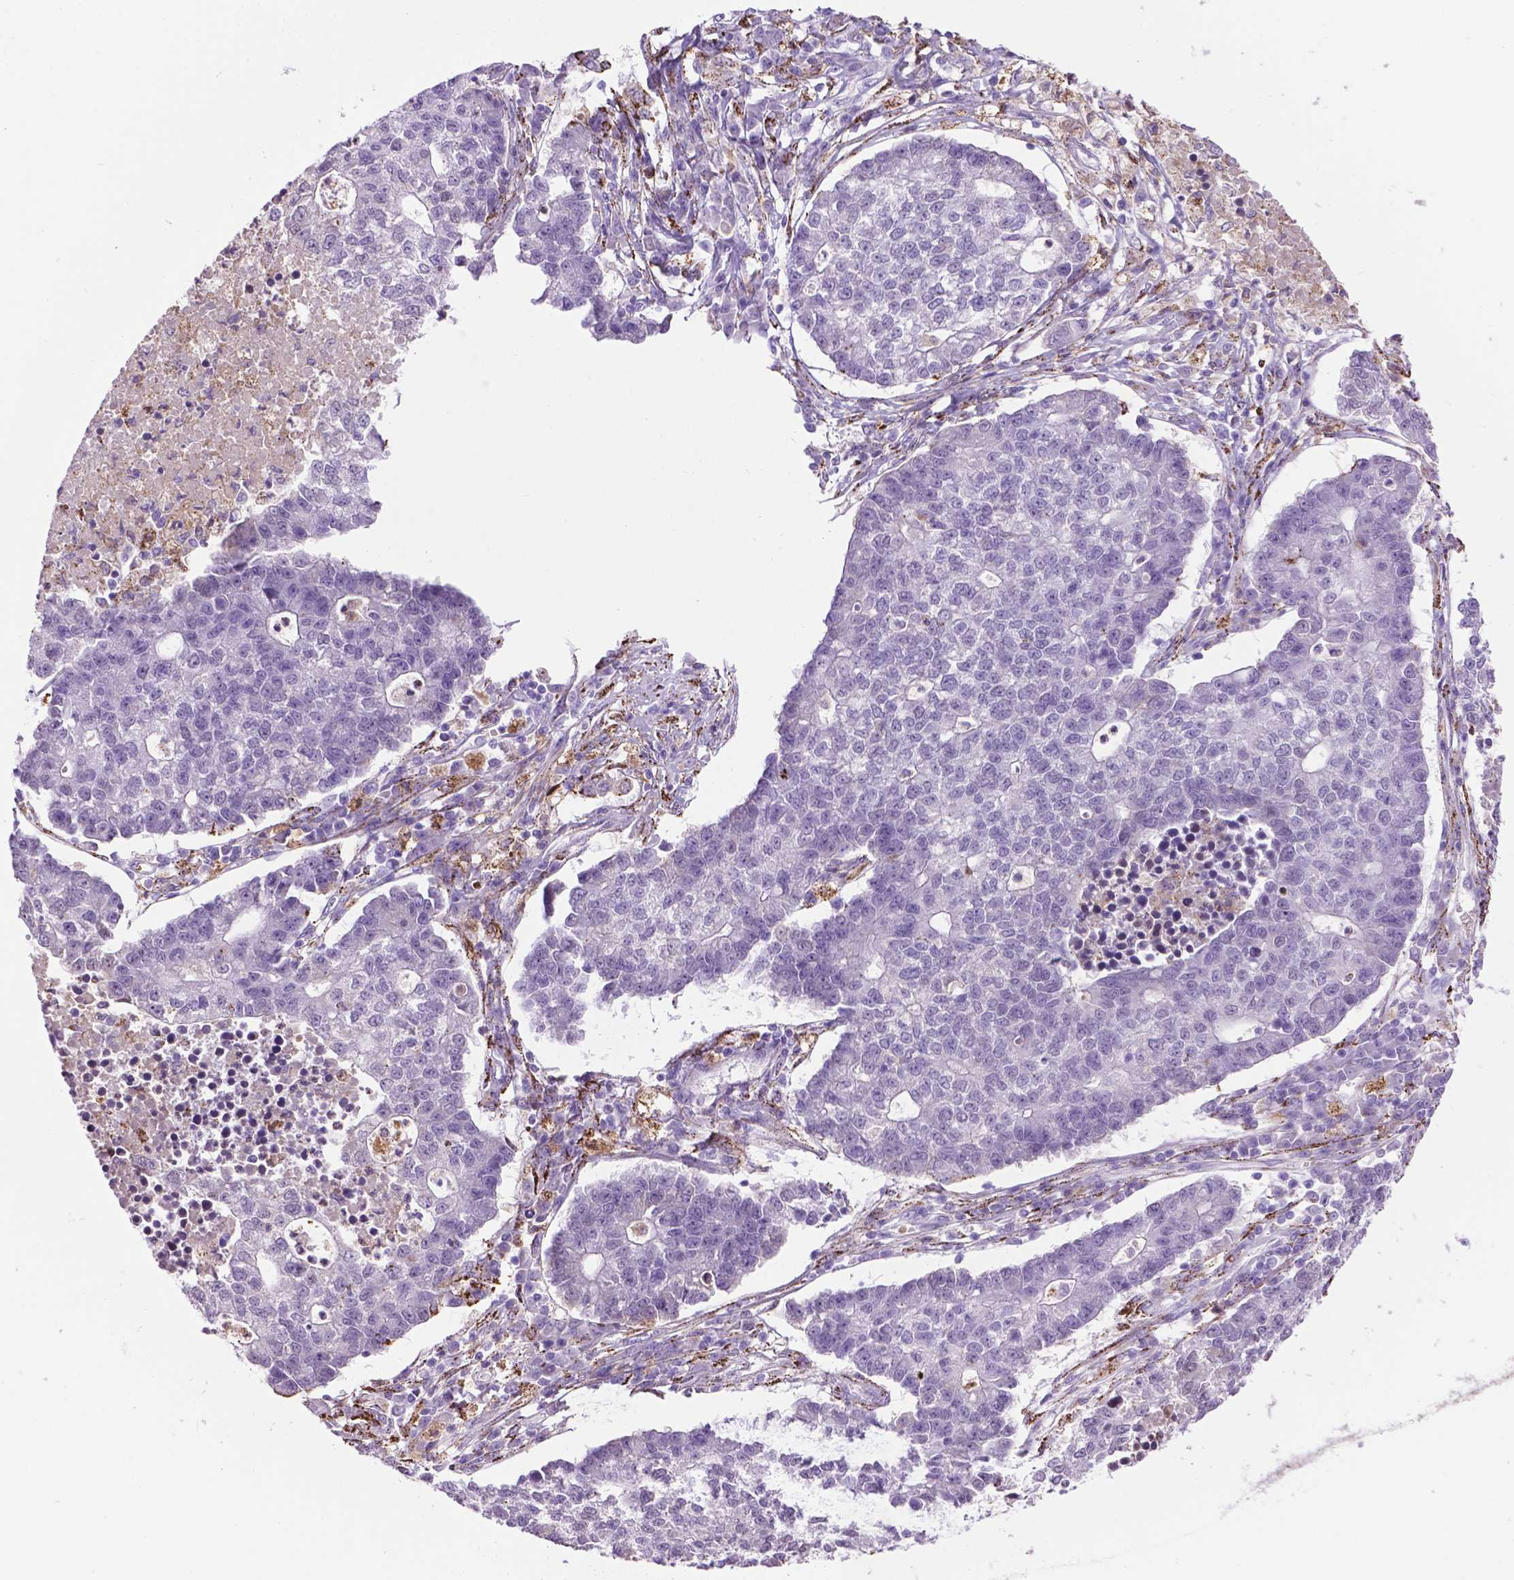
{"staining": {"intensity": "negative", "quantity": "none", "location": "none"}, "tissue": "lung cancer", "cell_type": "Tumor cells", "image_type": "cancer", "snomed": [{"axis": "morphology", "description": "Adenocarcinoma, NOS"}, {"axis": "topography", "description": "Lung"}], "caption": "IHC image of human adenocarcinoma (lung) stained for a protein (brown), which displays no expression in tumor cells.", "gene": "TMEM132E", "patient": {"sex": "male", "age": 57}}